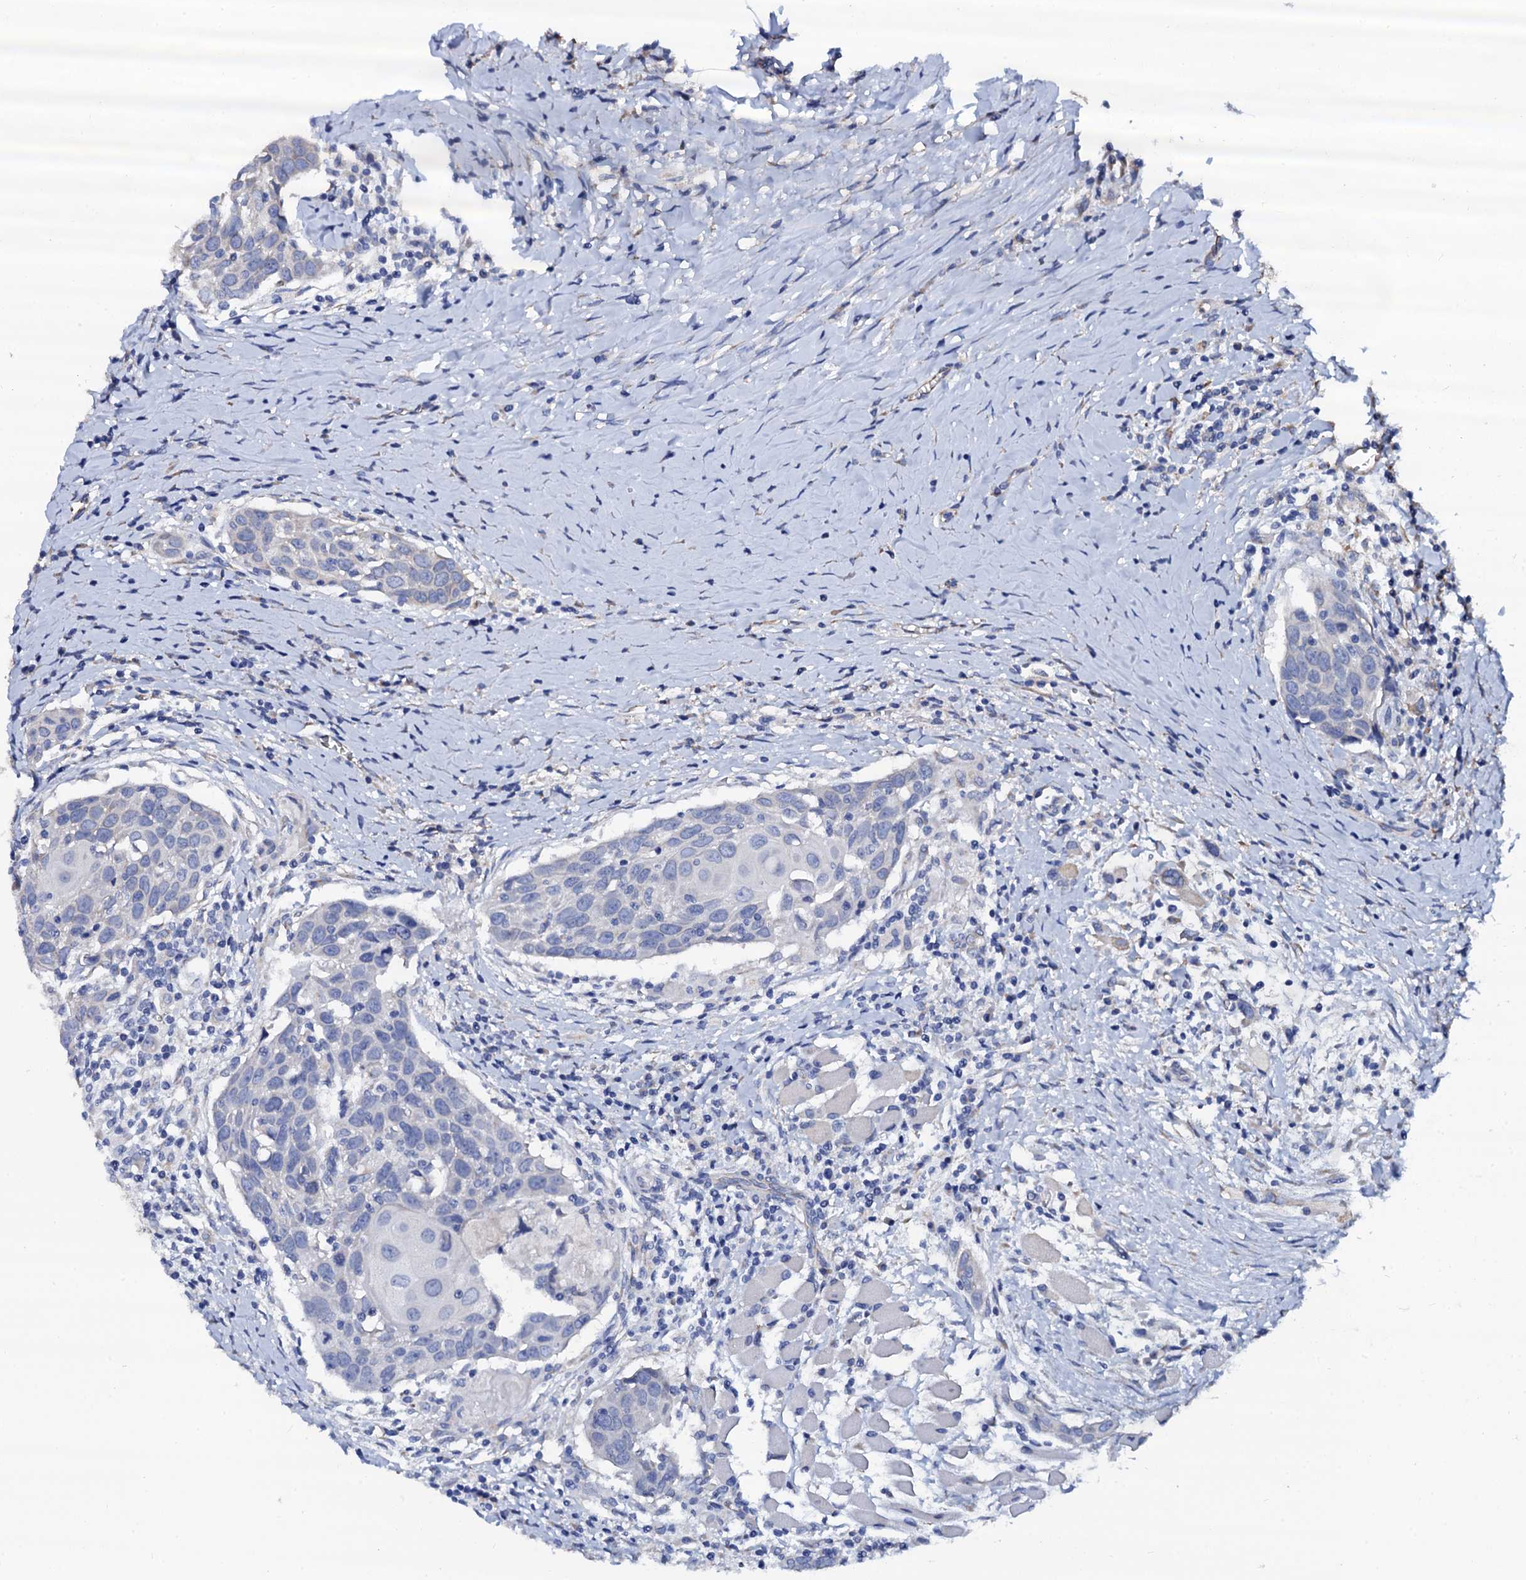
{"staining": {"intensity": "negative", "quantity": "none", "location": "none"}, "tissue": "head and neck cancer", "cell_type": "Tumor cells", "image_type": "cancer", "snomed": [{"axis": "morphology", "description": "Squamous cell carcinoma, NOS"}, {"axis": "topography", "description": "Oral tissue"}, {"axis": "topography", "description": "Head-Neck"}], "caption": "Human head and neck cancer stained for a protein using immunohistochemistry shows no positivity in tumor cells.", "gene": "AKAP3", "patient": {"sex": "female", "age": 50}}